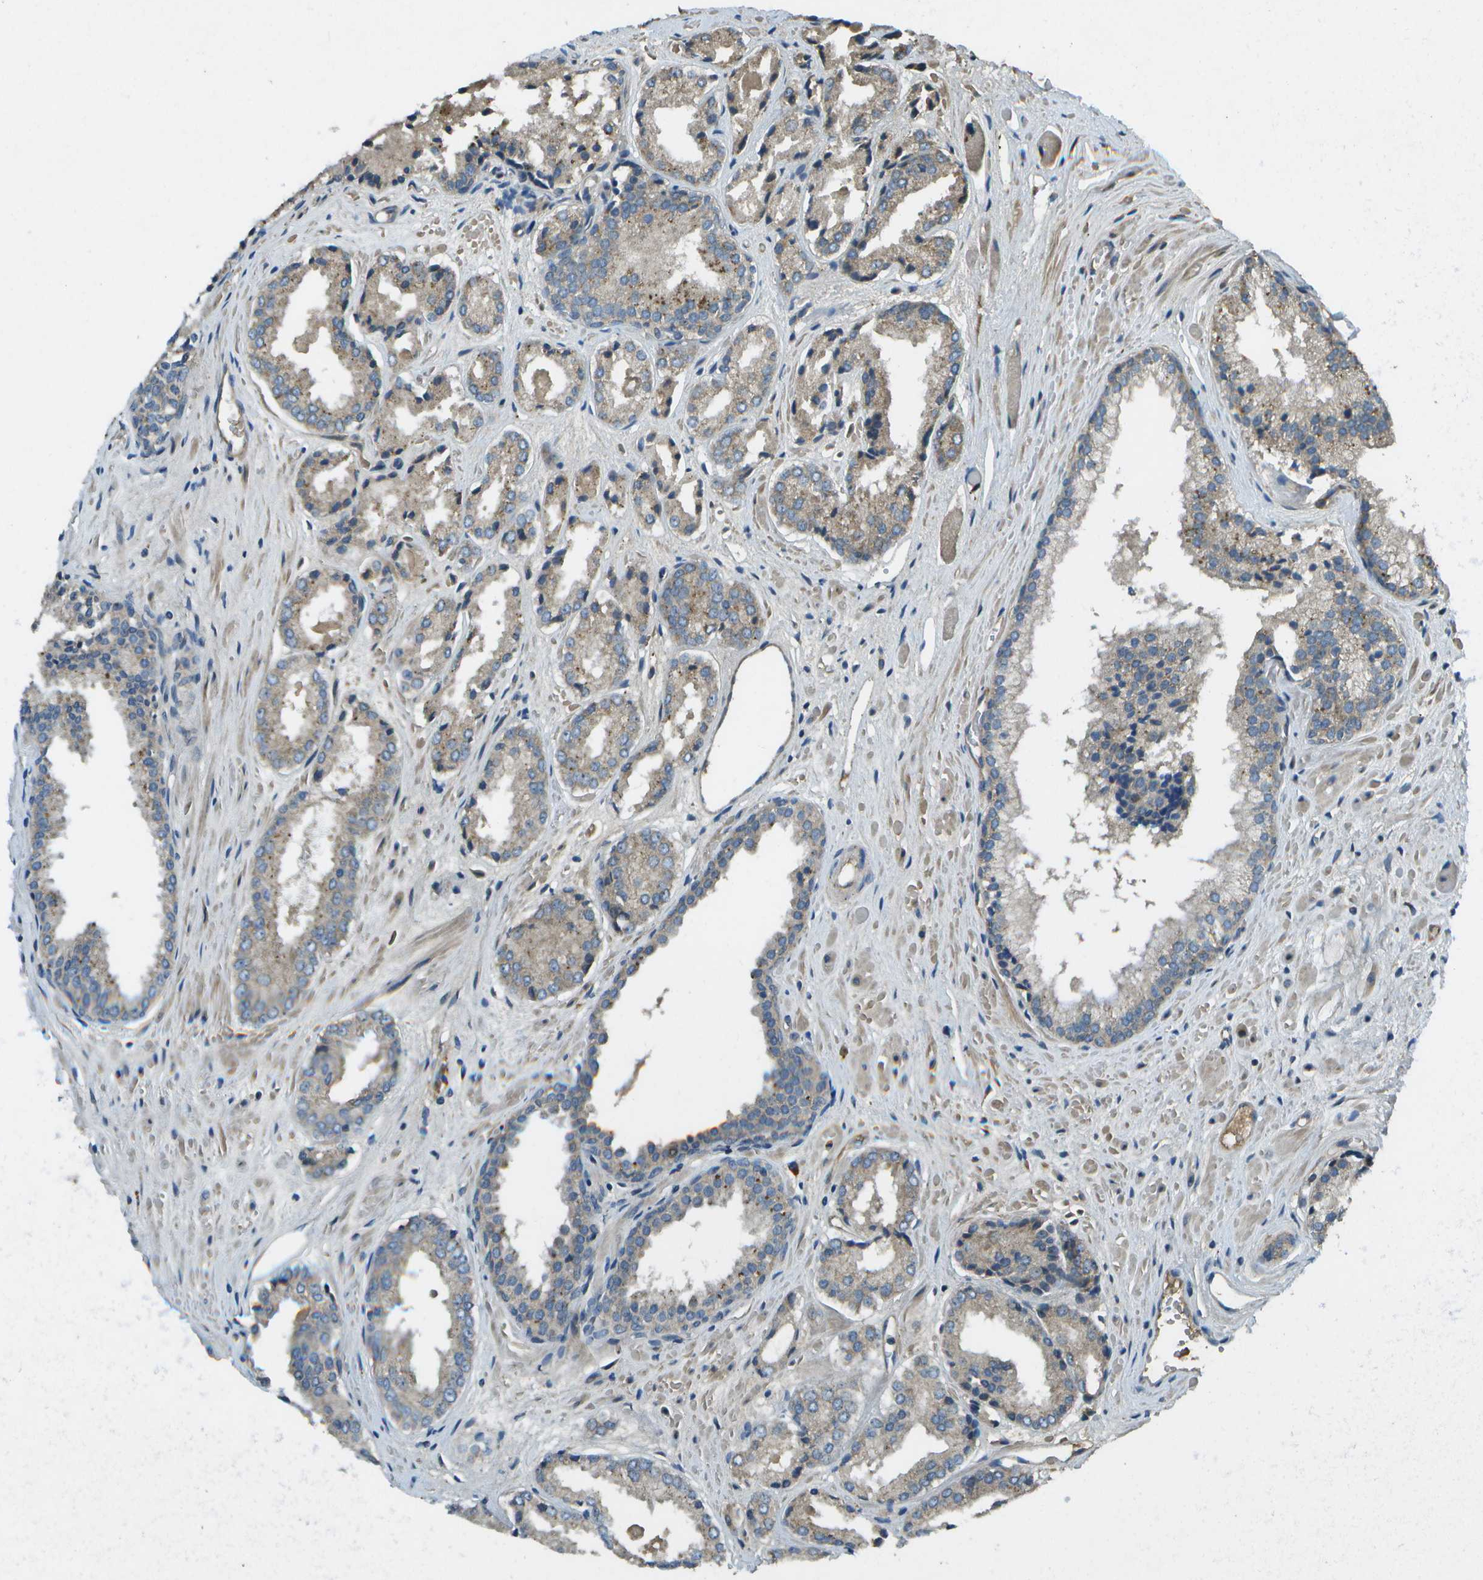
{"staining": {"intensity": "weak", "quantity": ">75%", "location": "cytoplasmic/membranous"}, "tissue": "prostate cancer", "cell_type": "Tumor cells", "image_type": "cancer", "snomed": [{"axis": "morphology", "description": "Adenocarcinoma, Low grade"}, {"axis": "topography", "description": "Prostate"}], "caption": "IHC (DAB) staining of low-grade adenocarcinoma (prostate) exhibits weak cytoplasmic/membranous protein expression in approximately >75% of tumor cells.", "gene": "PXYLP1", "patient": {"sex": "male", "age": 57}}